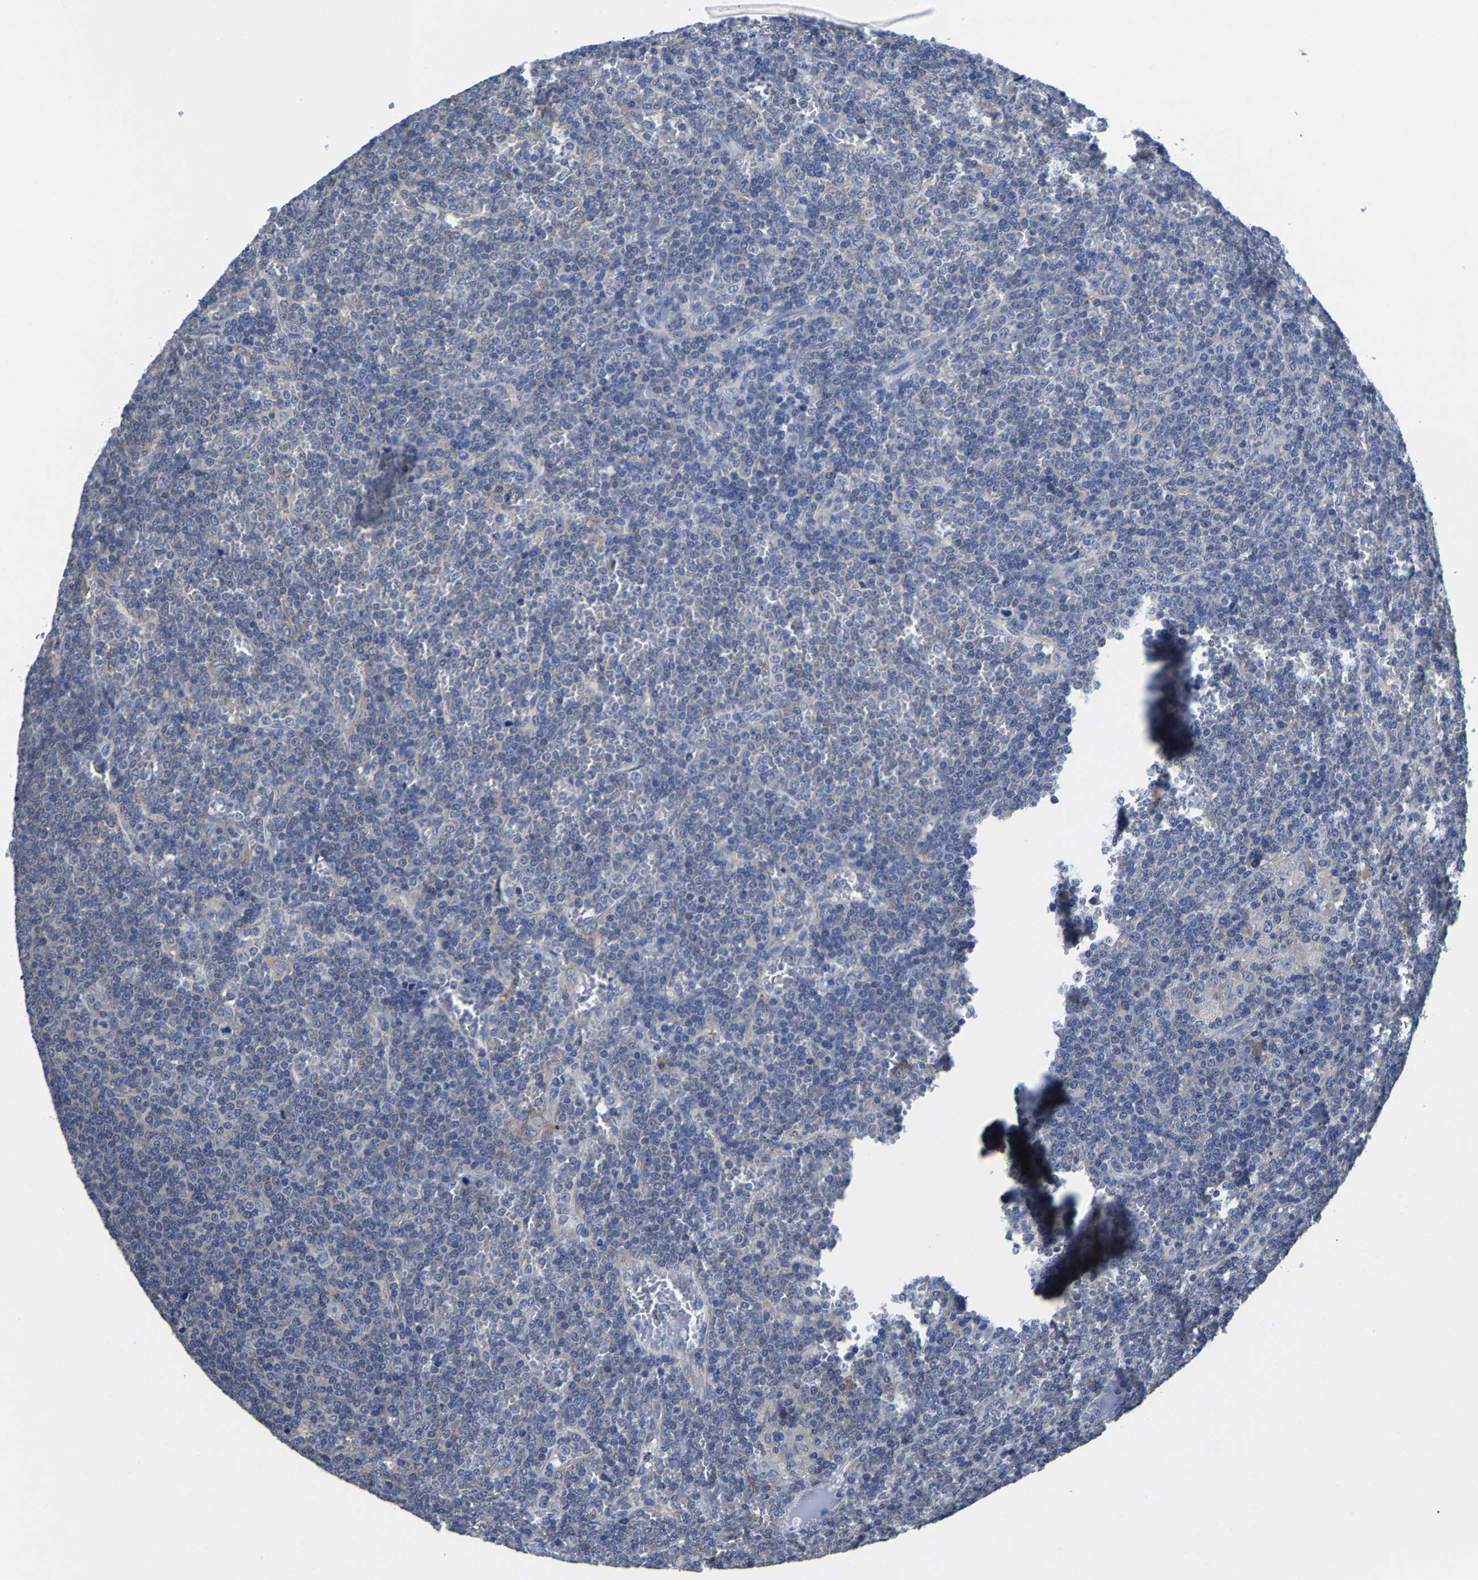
{"staining": {"intensity": "negative", "quantity": "none", "location": "none"}, "tissue": "lymphoma", "cell_type": "Tumor cells", "image_type": "cancer", "snomed": [{"axis": "morphology", "description": "Malignant lymphoma, non-Hodgkin's type, Low grade"}, {"axis": "topography", "description": "Spleen"}], "caption": "Protein analysis of lymphoma shows no significant positivity in tumor cells.", "gene": "SRPK2", "patient": {"sex": "female", "age": 19}}